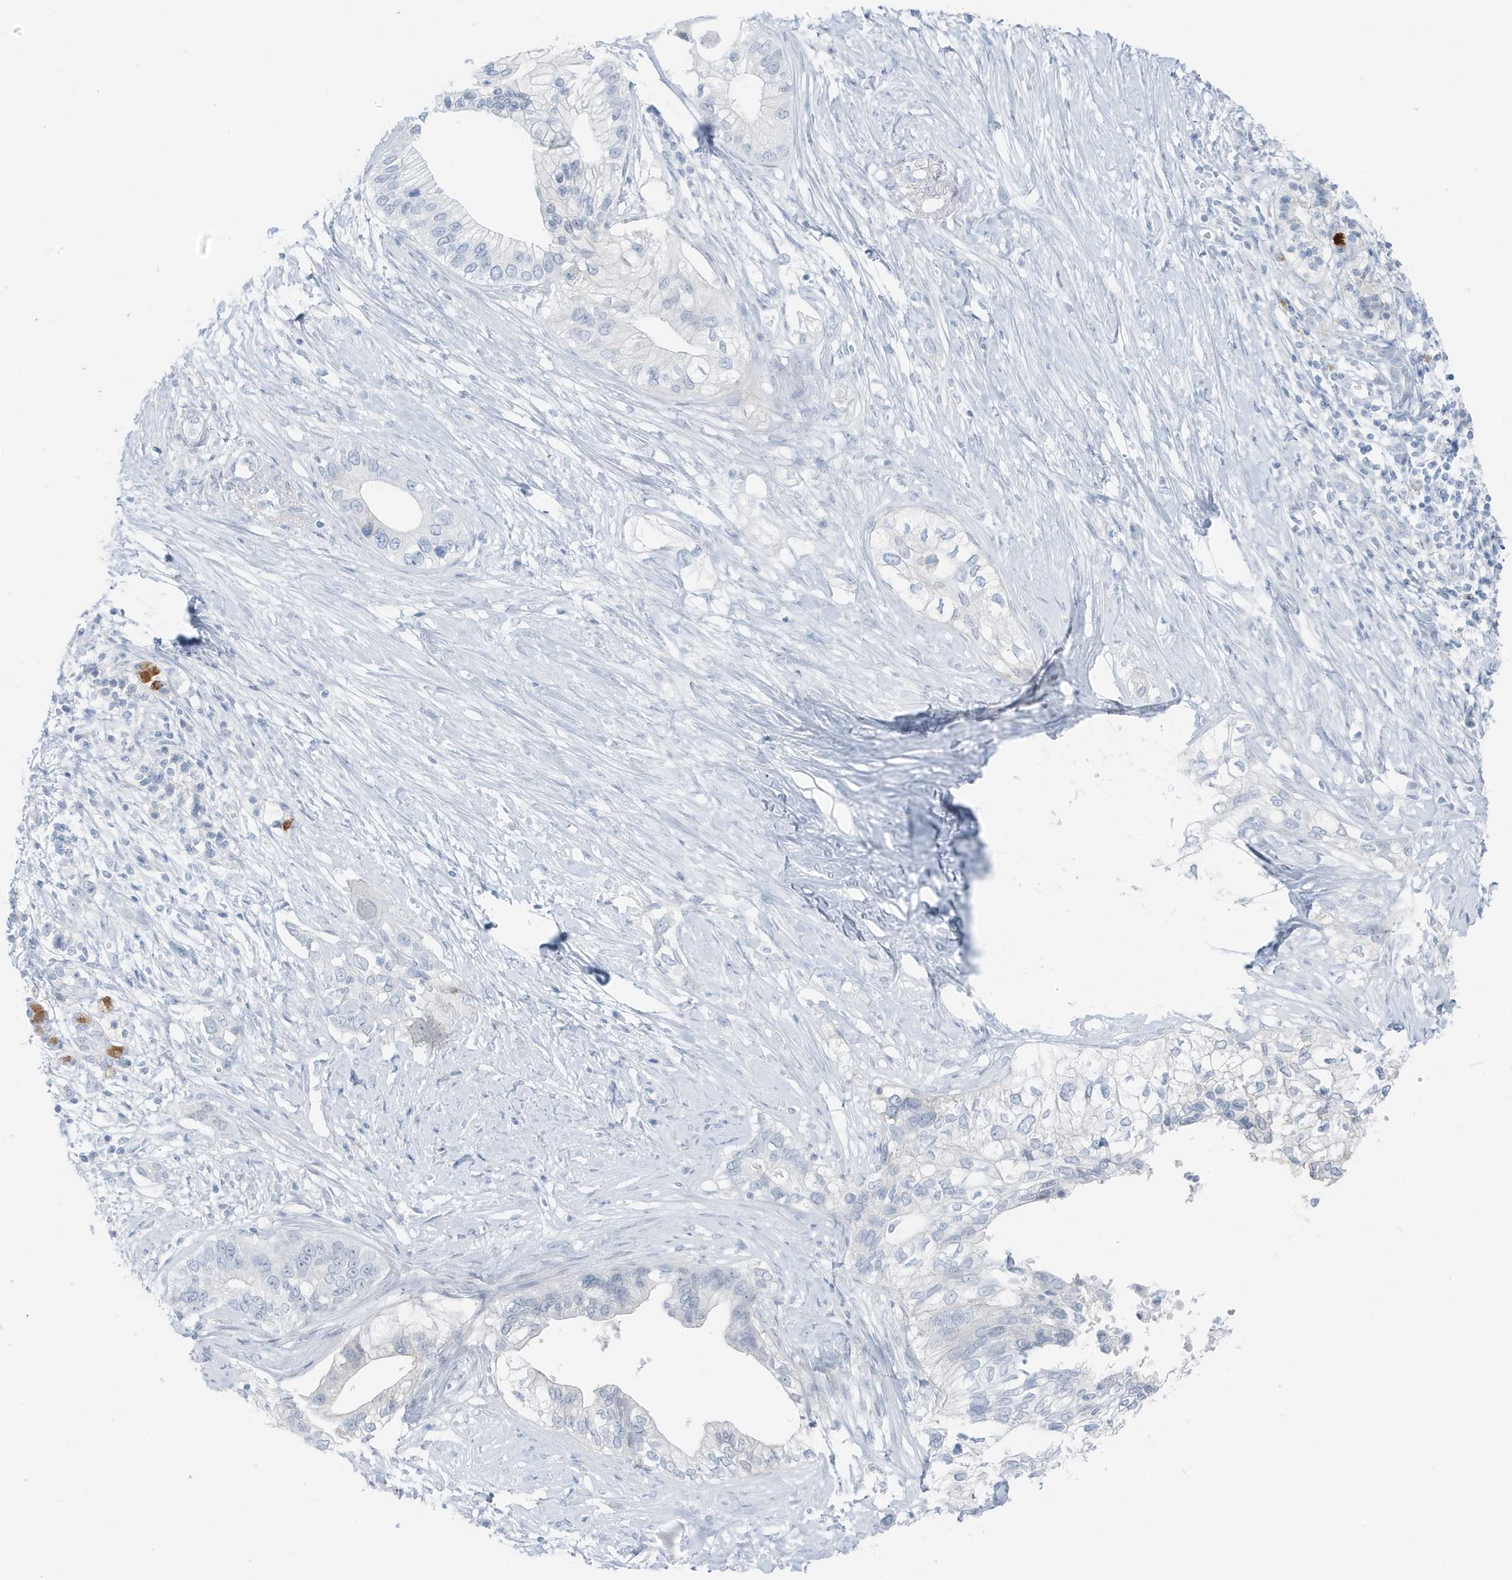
{"staining": {"intensity": "negative", "quantity": "none", "location": "none"}, "tissue": "pancreatic cancer", "cell_type": "Tumor cells", "image_type": "cancer", "snomed": [{"axis": "morphology", "description": "Normal tissue, NOS"}, {"axis": "morphology", "description": "Adenocarcinoma, NOS"}, {"axis": "topography", "description": "Pancreas"}, {"axis": "topography", "description": "Peripheral nerve tissue"}], "caption": "Adenocarcinoma (pancreatic) stained for a protein using immunohistochemistry exhibits no staining tumor cells.", "gene": "ZFP64", "patient": {"sex": "male", "age": 59}}